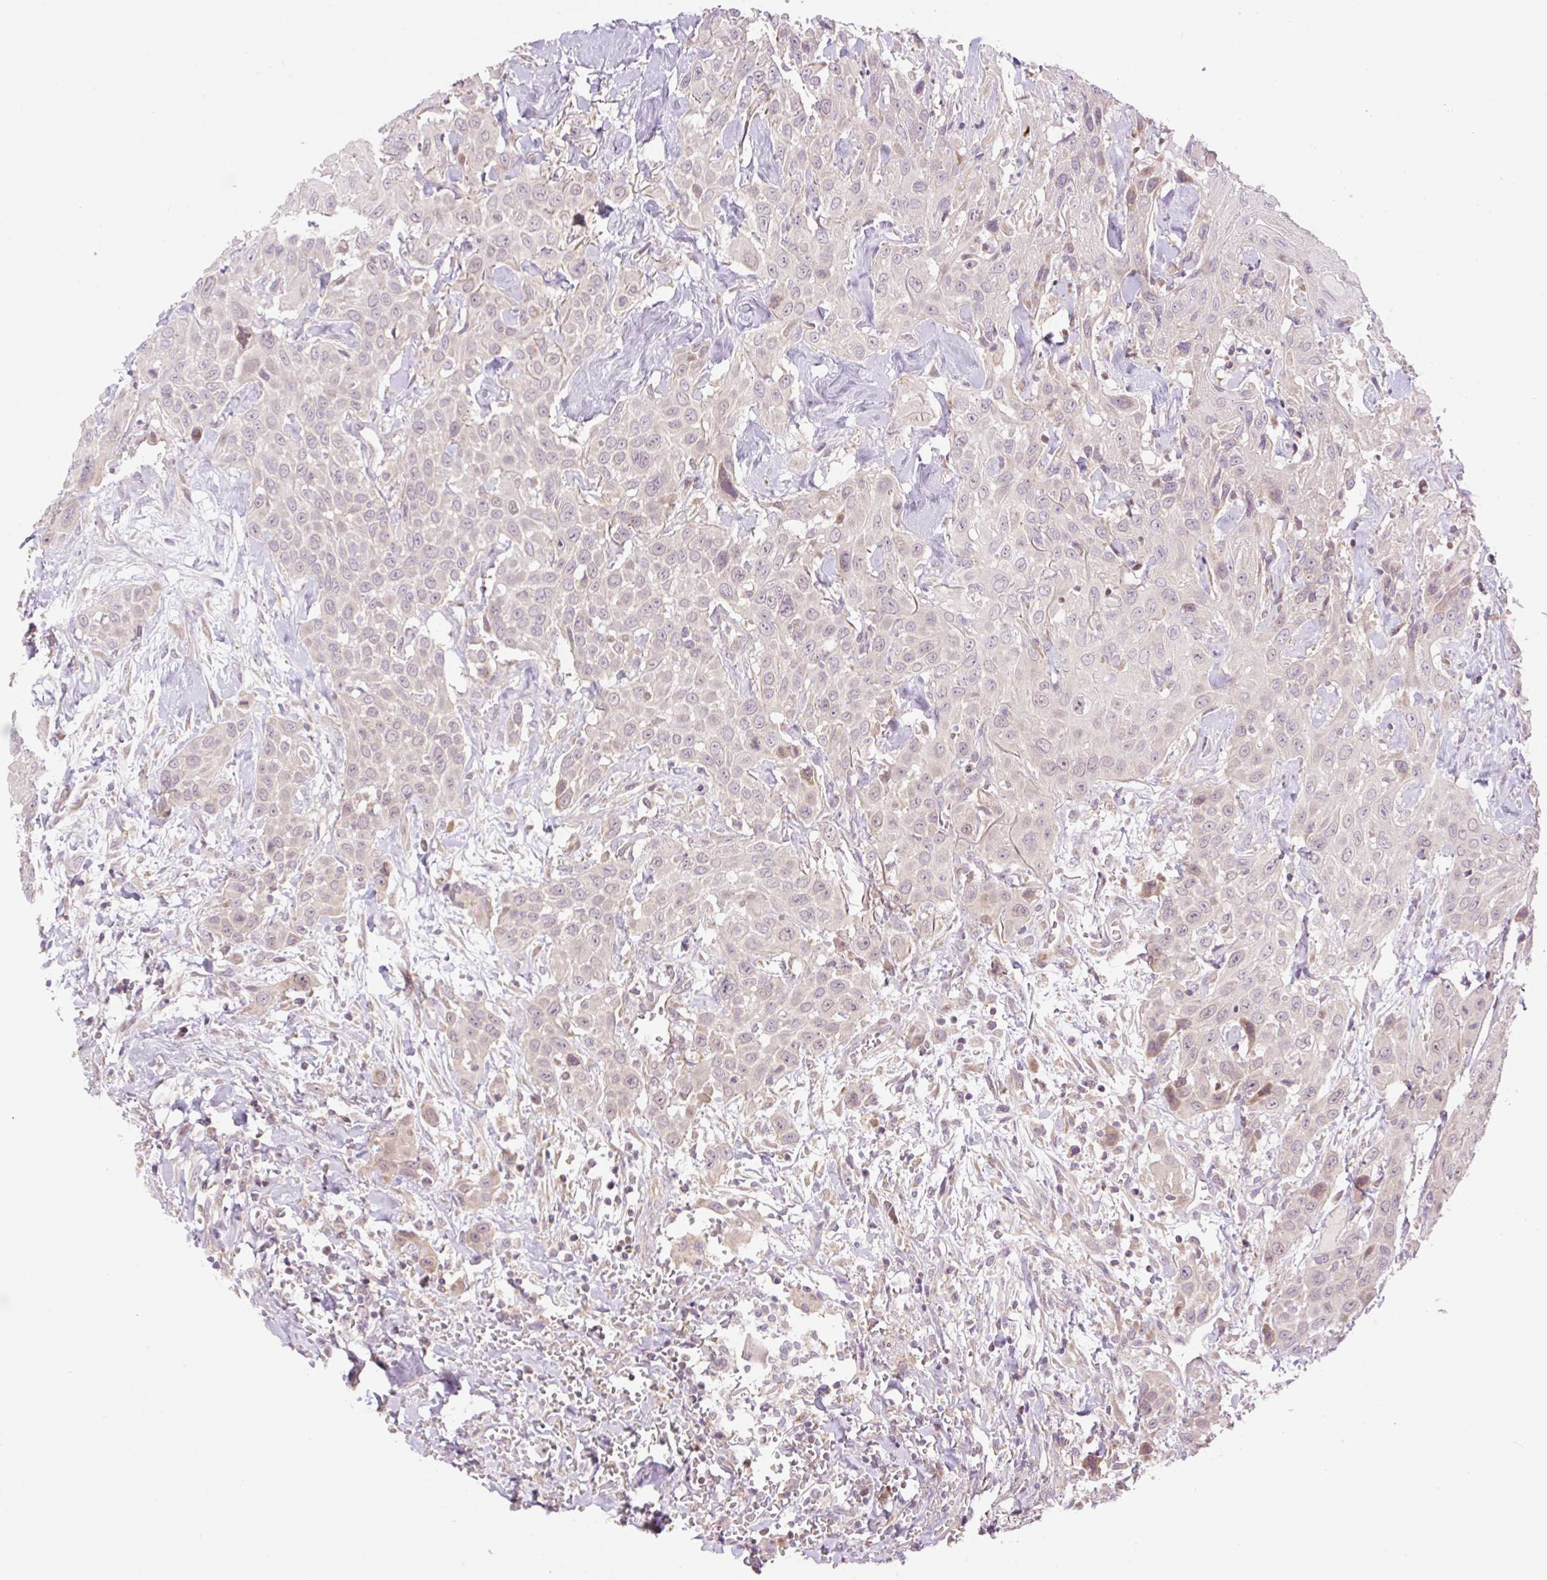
{"staining": {"intensity": "negative", "quantity": "none", "location": "none"}, "tissue": "head and neck cancer", "cell_type": "Tumor cells", "image_type": "cancer", "snomed": [{"axis": "morphology", "description": "Squamous cell carcinoma, NOS"}, {"axis": "topography", "description": "Head-Neck"}], "caption": "DAB (3,3'-diaminobenzidine) immunohistochemical staining of human head and neck cancer shows no significant positivity in tumor cells.", "gene": "ZNF394", "patient": {"sex": "male", "age": 81}}